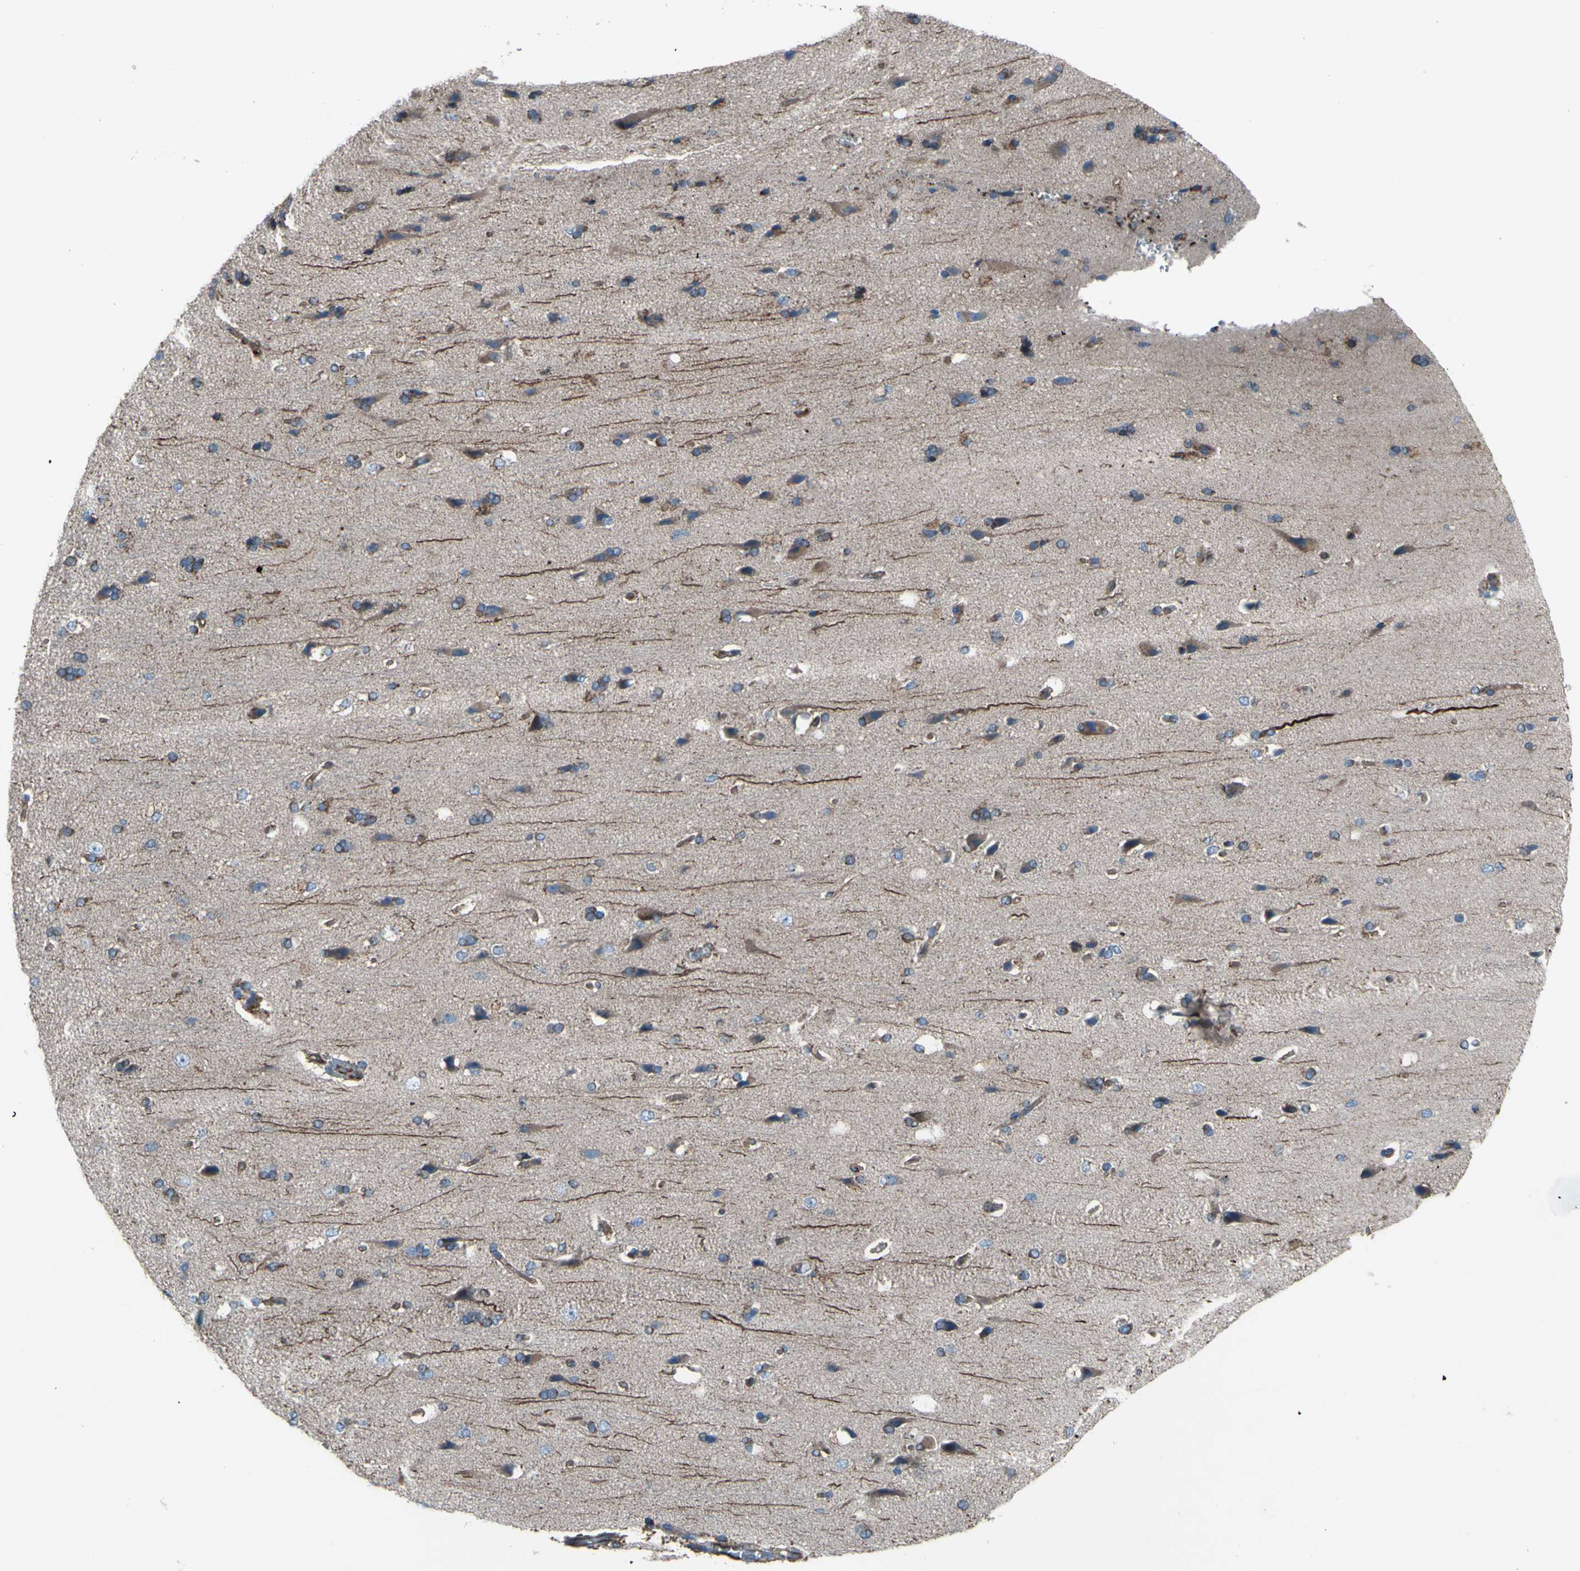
{"staining": {"intensity": "moderate", "quantity": "25%-75%", "location": "cytoplasmic/membranous"}, "tissue": "cerebral cortex", "cell_type": "Endothelial cells", "image_type": "normal", "snomed": [{"axis": "morphology", "description": "Normal tissue, NOS"}, {"axis": "topography", "description": "Cerebral cortex"}], "caption": "IHC image of normal cerebral cortex: human cerebral cortex stained using immunohistochemistry exhibits medium levels of moderate protein expression localized specifically in the cytoplasmic/membranous of endothelial cells, appearing as a cytoplasmic/membranous brown color.", "gene": "EMC7", "patient": {"sex": "male", "age": 62}}